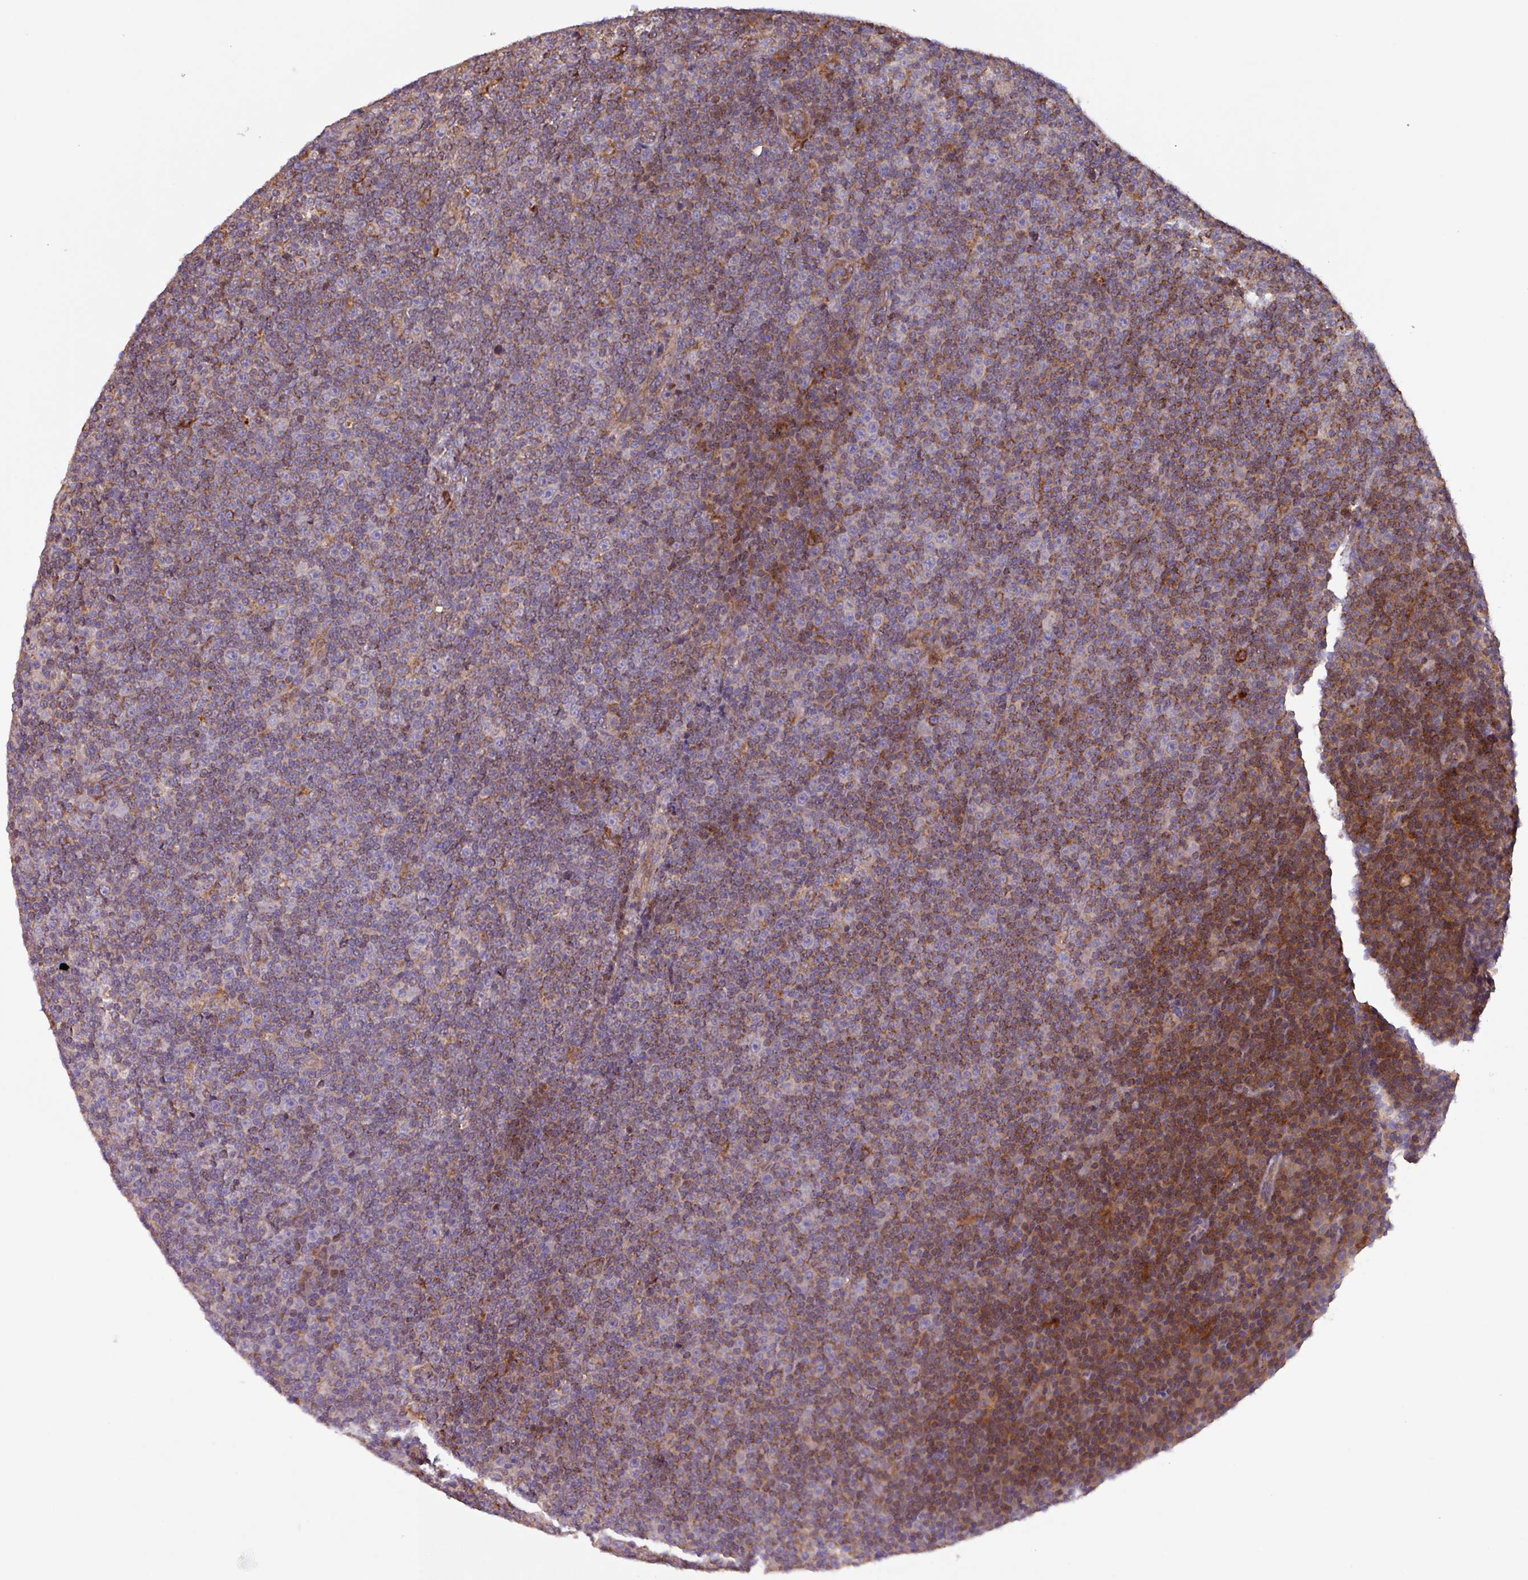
{"staining": {"intensity": "moderate", "quantity": "25%-75%", "location": "cytoplasmic/membranous"}, "tissue": "lymphoma", "cell_type": "Tumor cells", "image_type": "cancer", "snomed": [{"axis": "morphology", "description": "Malignant lymphoma, non-Hodgkin's type, Low grade"}, {"axis": "topography", "description": "Lymph node"}], "caption": "IHC (DAB) staining of malignant lymphoma, non-Hodgkin's type (low-grade) displays moderate cytoplasmic/membranous protein positivity in about 25%-75% of tumor cells.", "gene": "PTPRQ", "patient": {"sex": "female", "age": 67}}